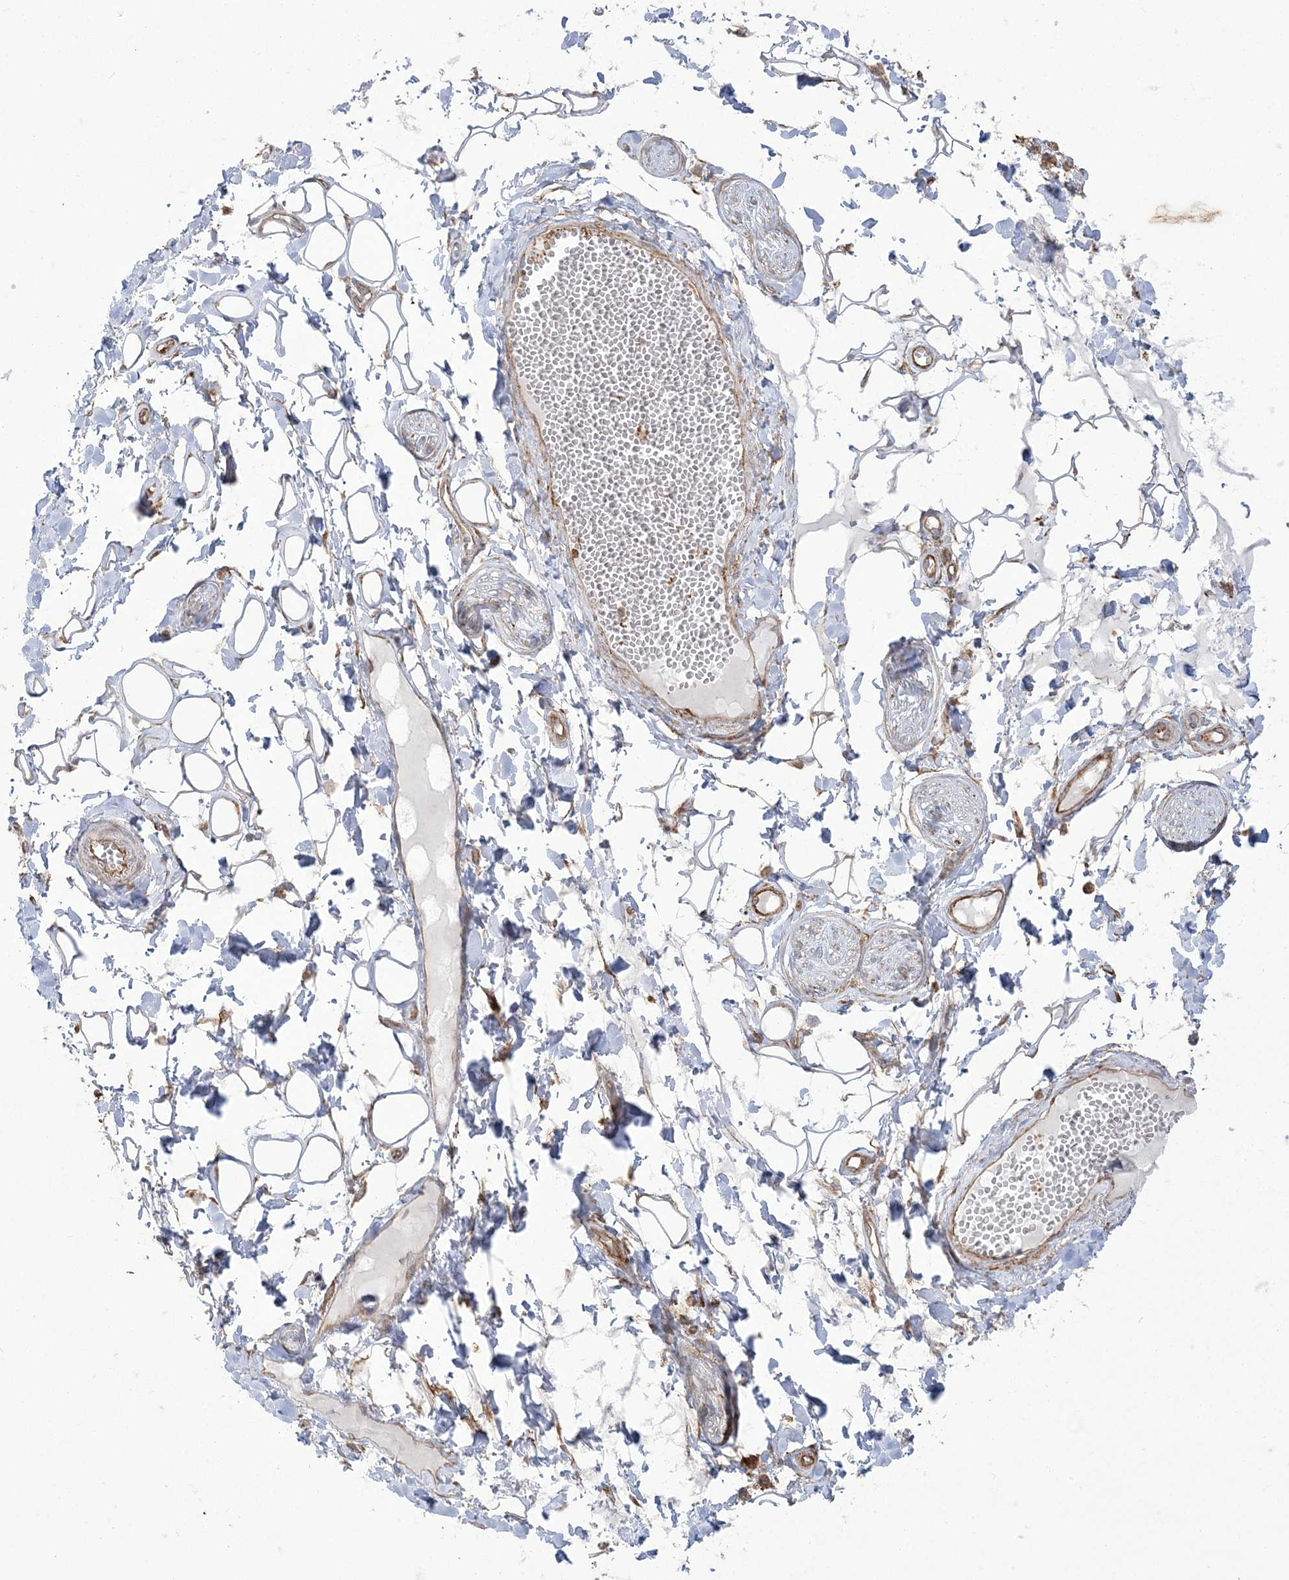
{"staining": {"intensity": "weak", "quantity": ">75%", "location": "cytoplasmic/membranous"}, "tissue": "adipose tissue", "cell_type": "Adipocytes", "image_type": "normal", "snomed": [{"axis": "morphology", "description": "Normal tissue, NOS"}, {"axis": "morphology", "description": "Inflammation, NOS"}, {"axis": "topography", "description": "Salivary gland"}, {"axis": "topography", "description": "Peripheral nerve tissue"}], "caption": "Normal adipose tissue was stained to show a protein in brown. There is low levels of weak cytoplasmic/membranous expression in approximately >75% of adipocytes. (IHC, brightfield microscopy, high magnification).", "gene": "DERL3", "patient": {"sex": "female", "age": 75}}